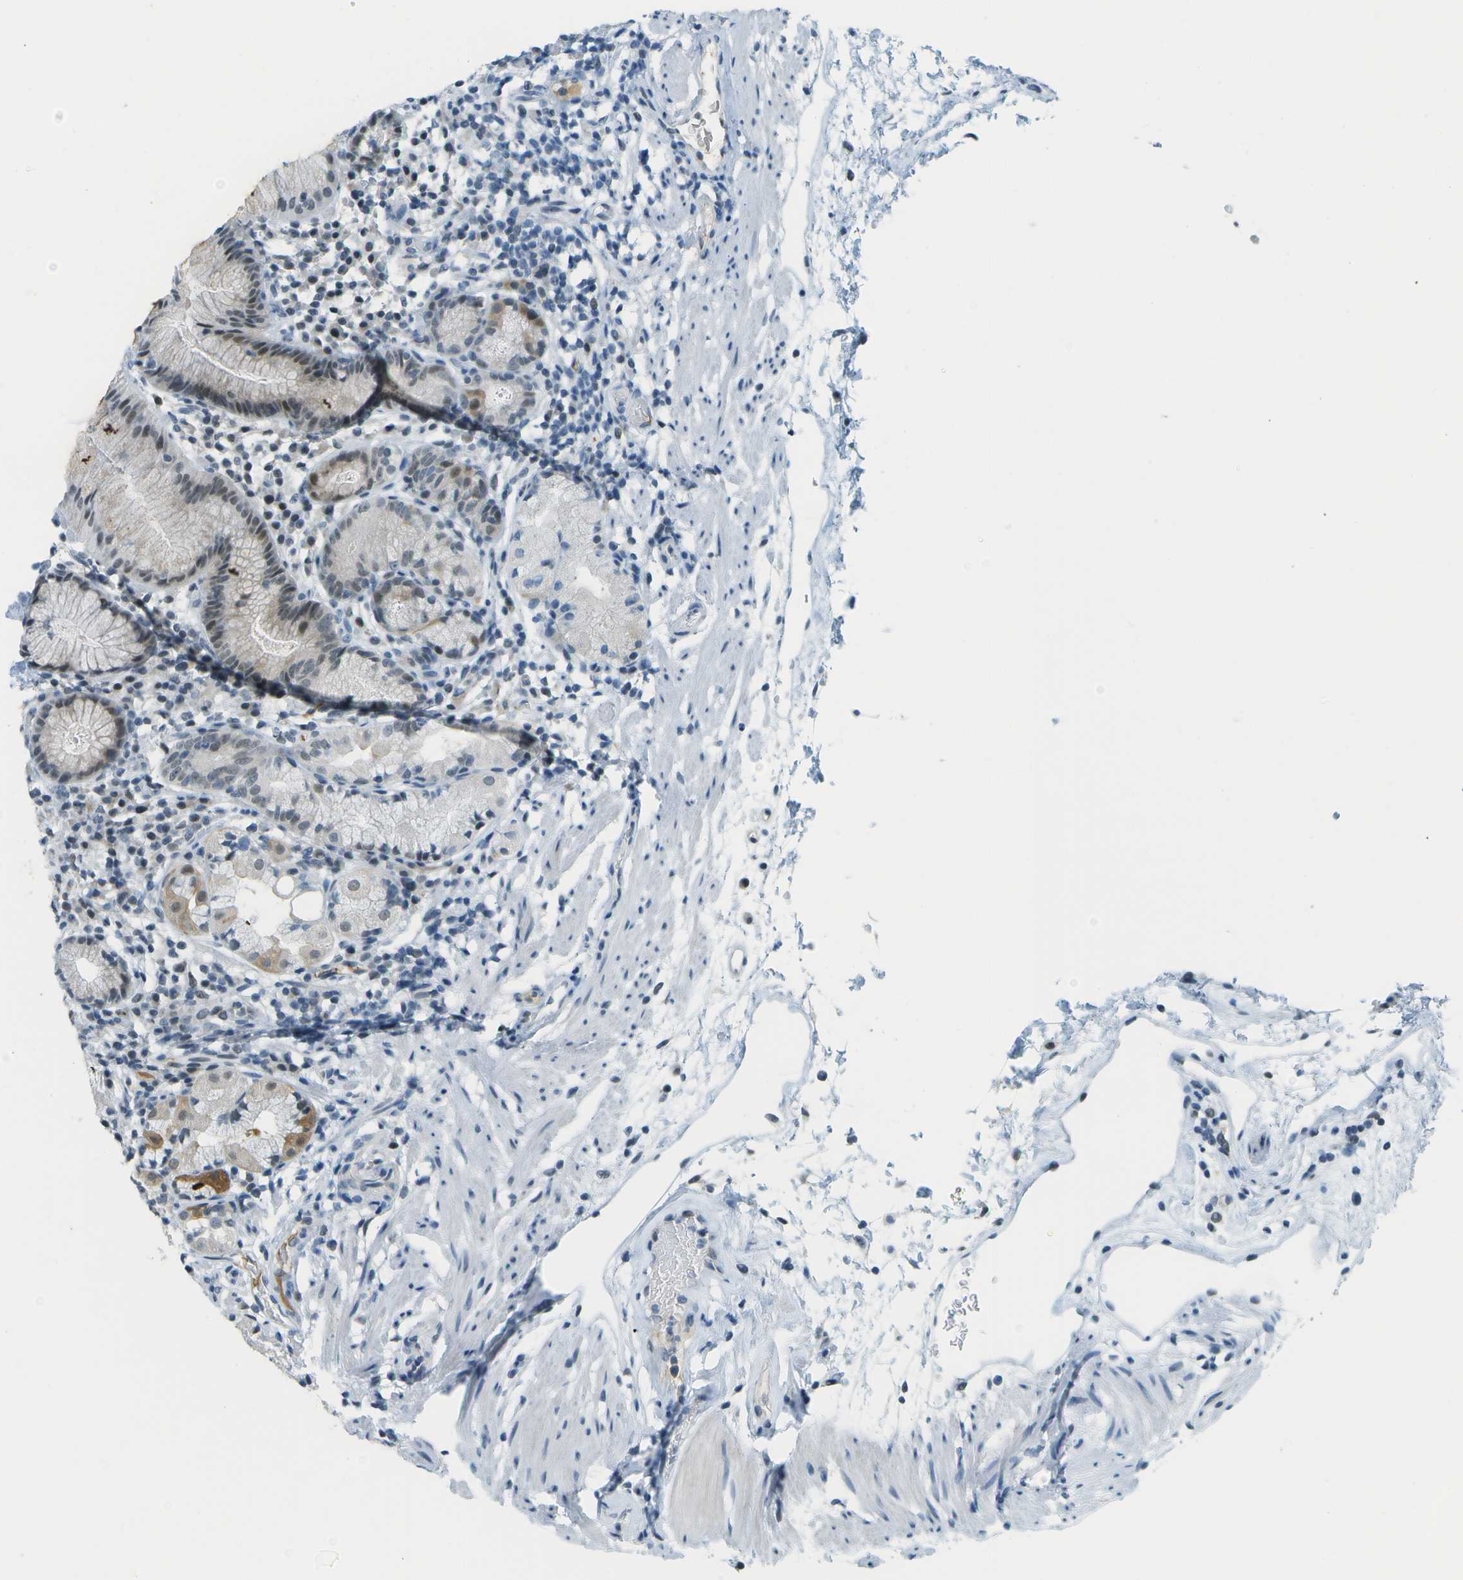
{"staining": {"intensity": "moderate", "quantity": "<25%", "location": "nuclear"}, "tissue": "stomach", "cell_type": "Glandular cells", "image_type": "normal", "snomed": [{"axis": "morphology", "description": "Normal tissue, NOS"}, {"axis": "topography", "description": "Stomach"}, {"axis": "topography", "description": "Stomach, lower"}], "caption": "The image reveals immunohistochemical staining of normal stomach. There is moderate nuclear expression is seen in approximately <25% of glandular cells. (DAB (3,3'-diaminobenzidine) IHC with brightfield microscopy, high magnification).", "gene": "NEK11", "patient": {"sex": "female", "age": 75}}